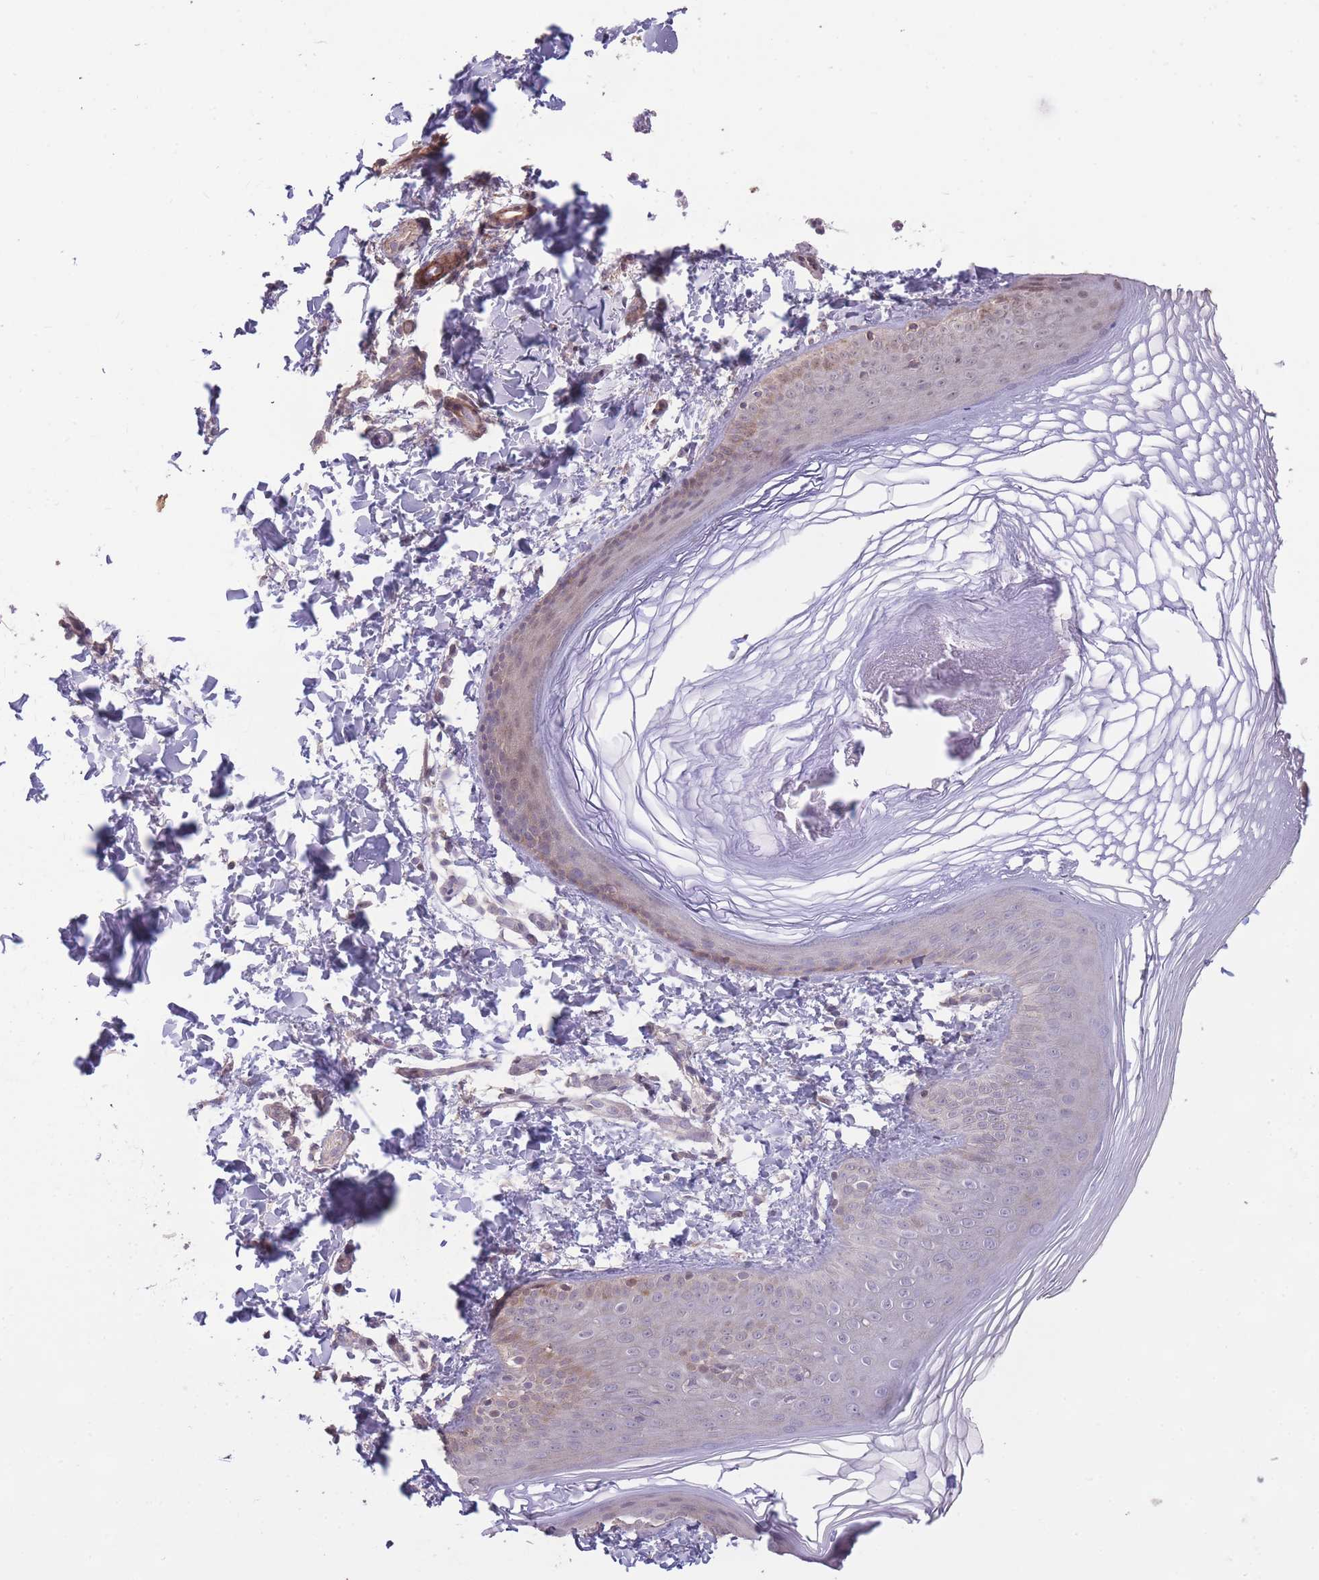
{"staining": {"intensity": "weak", "quantity": "<25%", "location": "cytoplasmic/membranous"}, "tissue": "skin", "cell_type": "Epidermal cells", "image_type": "normal", "snomed": [{"axis": "morphology", "description": "Normal tissue, NOS"}, {"axis": "morphology", "description": "Inflammation, NOS"}, {"axis": "topography", "description": "Soft tissue"}, {"axis": "topography", "description": "Anal"}], "caption": "Photomicrograph shows no significant protein expression in epidermal cells of normal skin. The staining is performed using DAB (3,3'-diaminobenzidine) brown chromogen with nuclei counter-stained in using hematoxylin.", "gene": "RSPH10B2", "patient": {"sex": "female", "age": 15}}